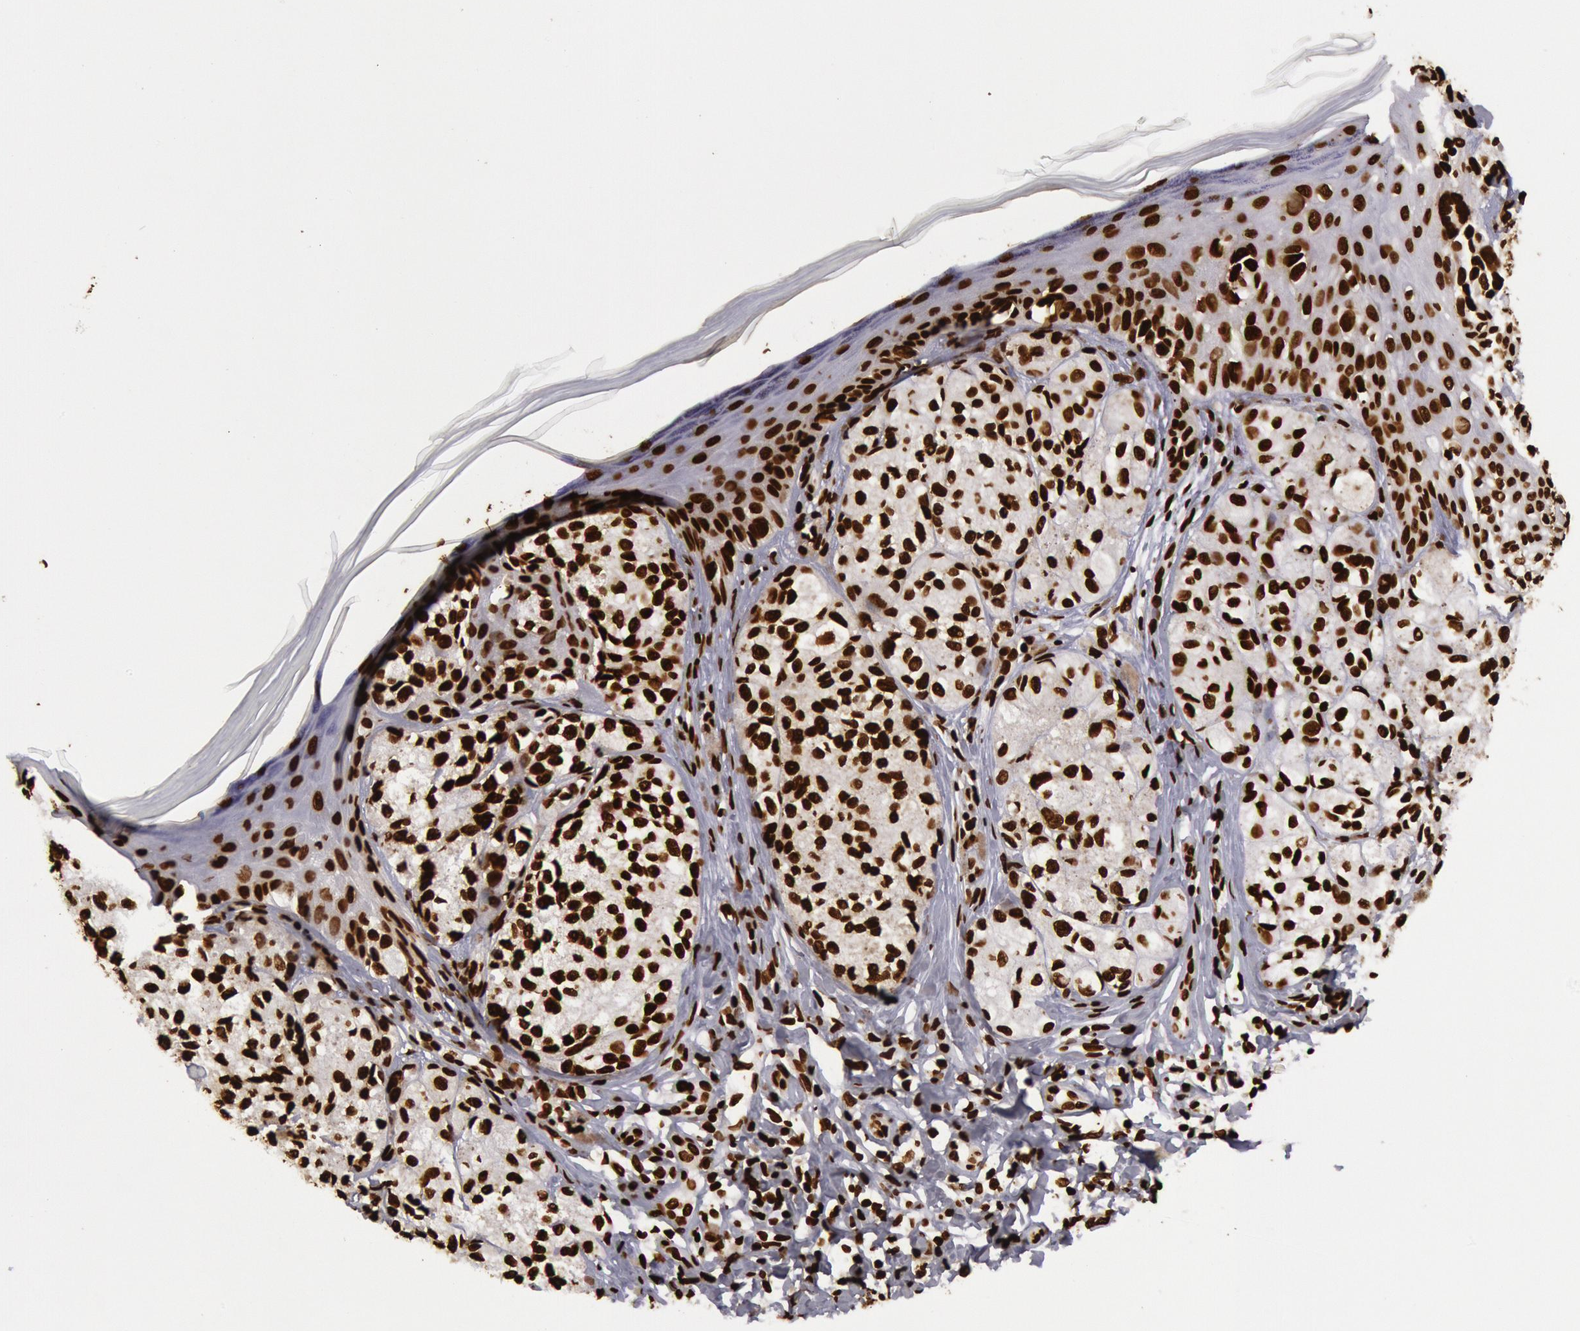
{"staining": {"intensity": "strong", "quantity": ">75%", "location": "nuclear"}, "tissue": "melanoma", "cell_type": "Tumor cells", "image_type": "cancer", "snomed": [{"axis": "morphology", "description": "Malignant melanoma, NOS"}, {"axis": "topography", "description": "Skin"}], "caption": "This is a photomicrograph of IHC staining of melanoma, which shows strong expression in the nuclear of tumor cells.", "gene": "H3-4", "patient": {"sex": "male", "age": 57}}